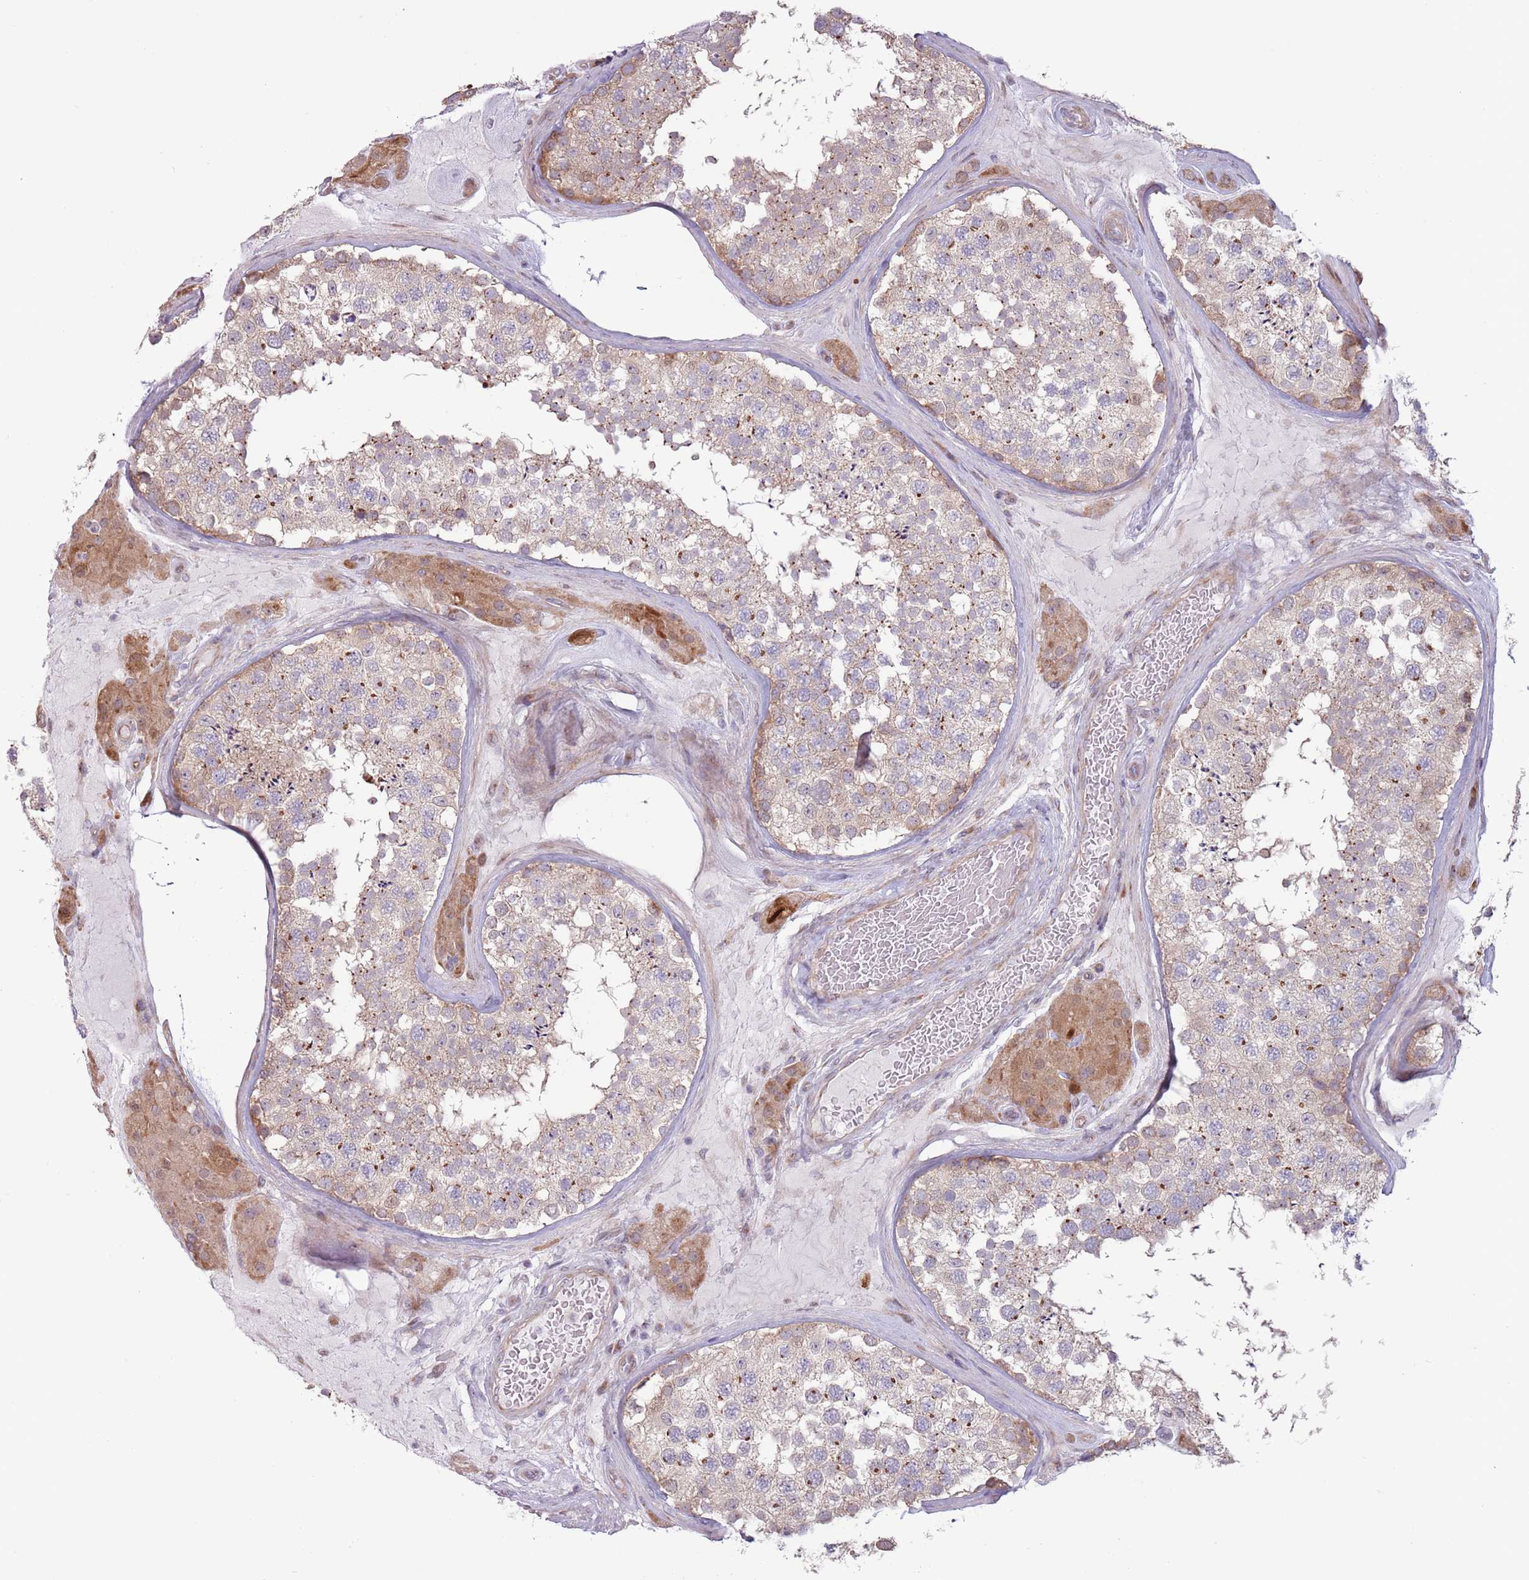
{"staining": {"intensity": "moderate", "quantity": "<25%", "location": "cytoplasmic/membranous"}, "tissue": "testis", "cell_type": "Cells in seminiferous ducts", "image_type": "normal", "snomed": [{"axis": "morphology", "description": "Normal tissue, NOS"}, {"axis": "topography", "description": "Testis"}], "caption": "Protein staining shows moderate cytoplasmic/membranous expression in about <25% of cells in seminiferous ducts in unremarkable testis. The protein is stained brown, and the nuclei are stained in blue (DAB (3,3'-diaminobenzidine) IHC with brightfield microscopy, high magnification).", "gene": "CCDC150", "patient": {"sex": "male", "age": 46}}